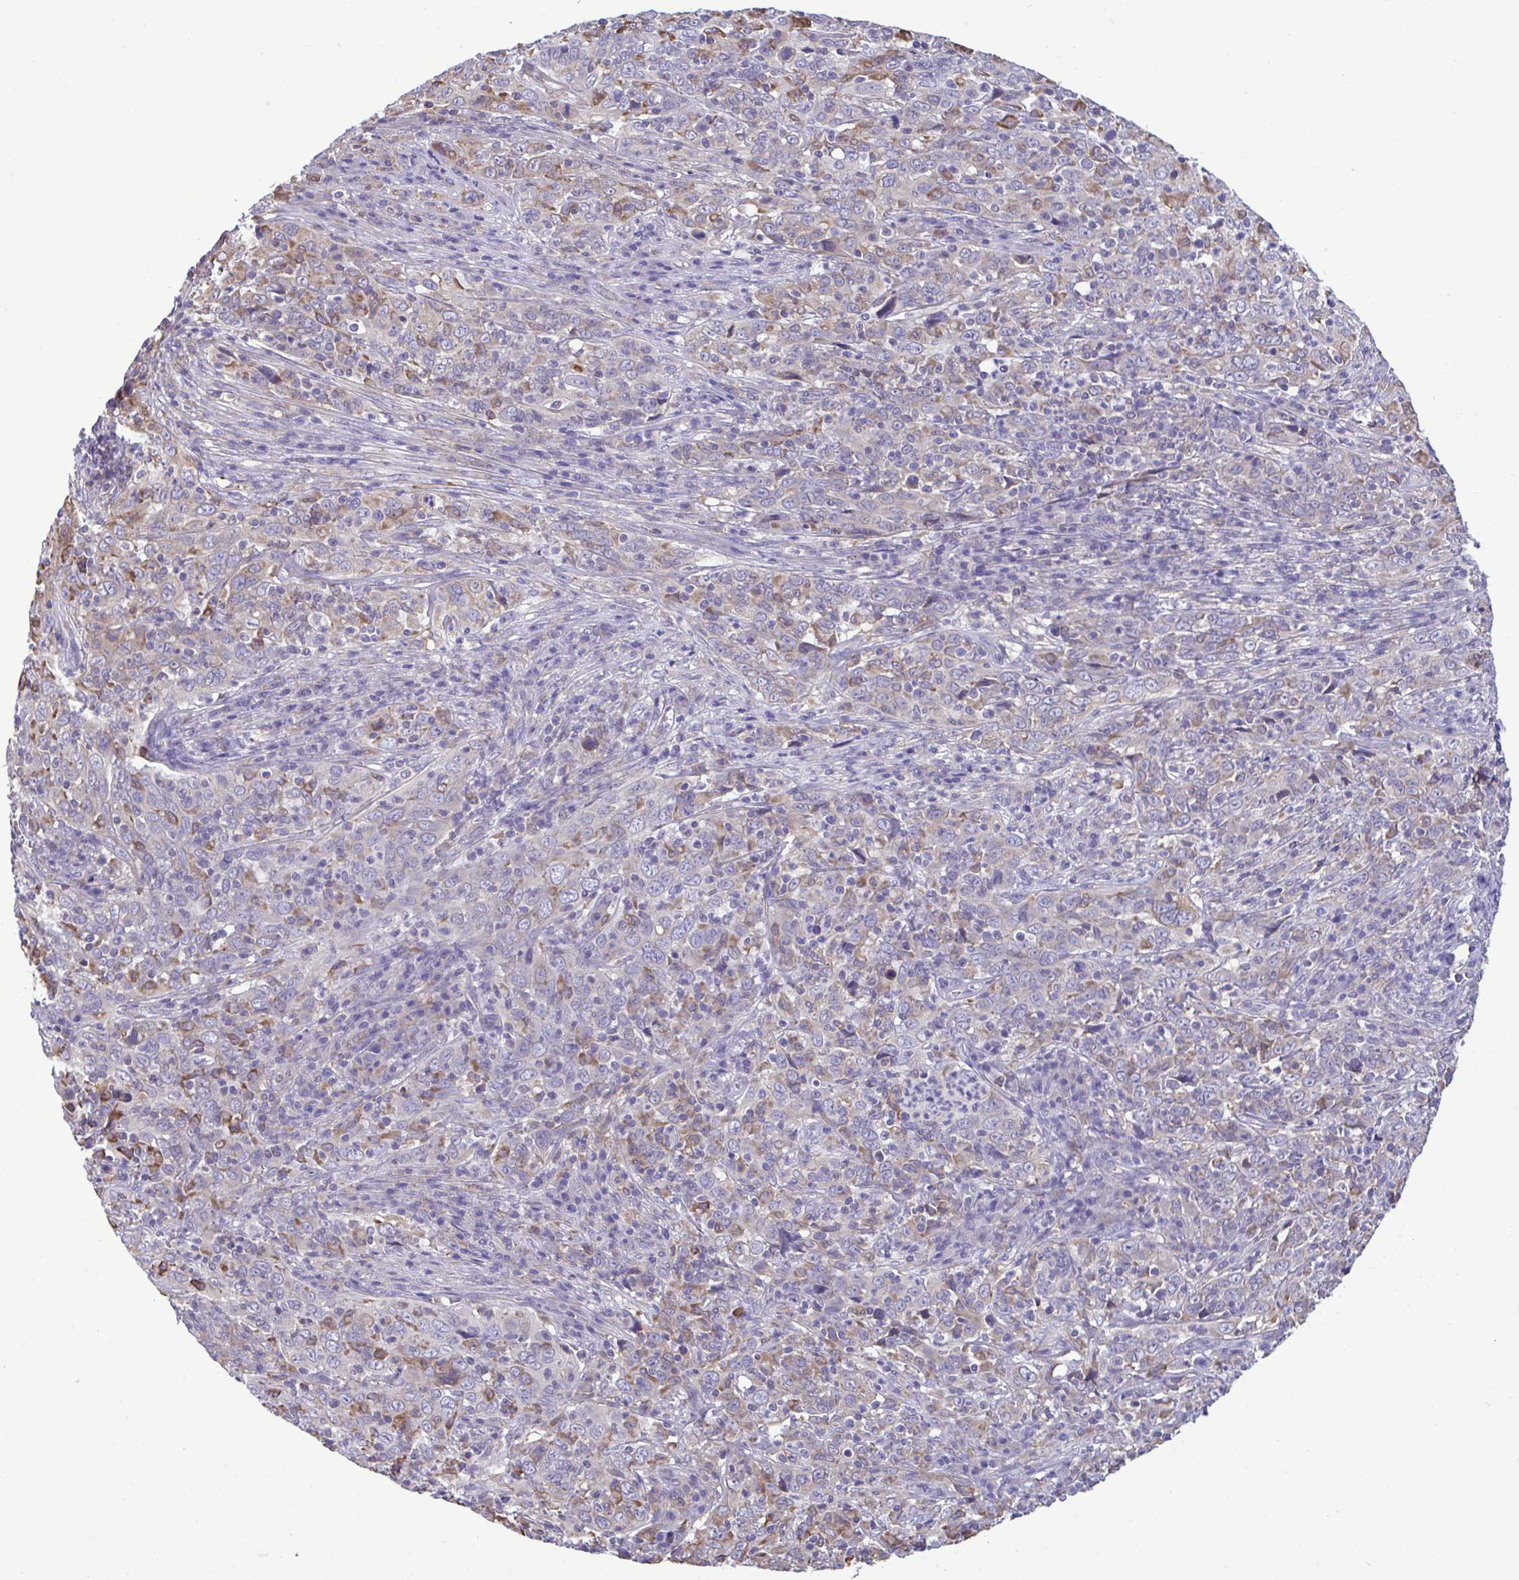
{"staining": {"intensity": "weak", "quantity": "<25%", "location": "cytoplasmic/membranous"}, "tissue": "cervical cancer", "cell_type": "Tumor cells", "image_type": "cancer", "snomed": [{"axis": "morphology", "description": "Squamous cell carcinoma, NOS"}, {"axis": "topography", "description": "Cervix"}], "caption": "A high-resolution histopathology image shows IHC staining of cervical cancer (squamous cell carcinoma), which exhibits no significant expression in tumor cells. (Stains: DAB immunohistochemistry (IHC) with hematoxylin counter stain, Microscopy: brightfield microscopy at high magnification).", "gene": "PIGK", "patient": {"sex": "female", "age": 46}}